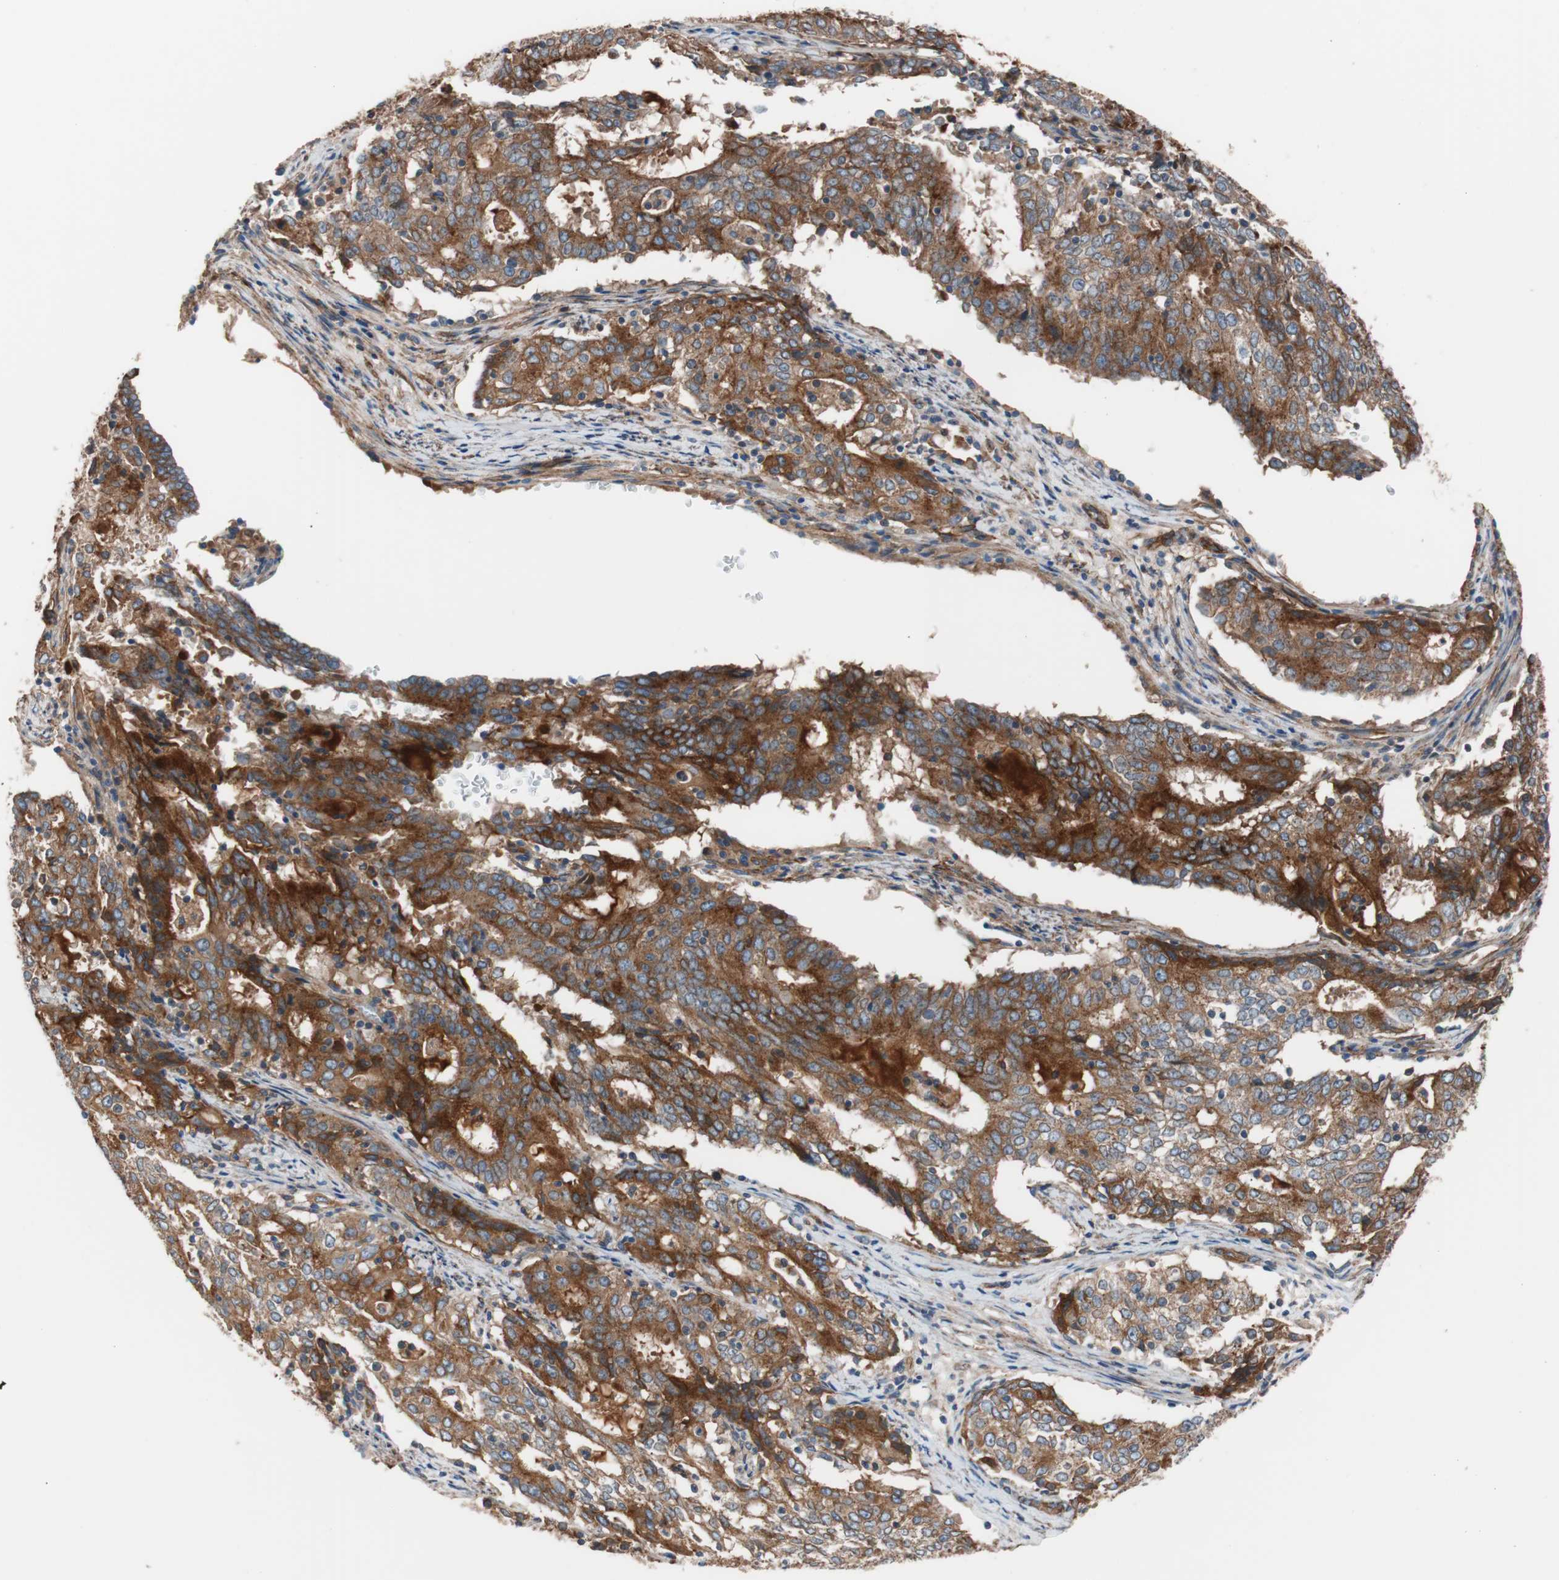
{"staining": {"intensity": "strong", "quantity": ">75%", "location": "cytoplasmic/membranous"}, "tissue": "cervical cancer", "cell_type": "Tumor cells", "image_type": "cancer", "snomed": [{"axis": "morphology", "description": "Adenocarcinoma, NOS"}, {"axis": "topography", "description": "Cervix"}], "caption": "Strong cytoplasmic/membranous protein expression is present in approximately >75% of tumor cells in cervical cancer.", "gene": "SPINT1", "patient": {"sex": "female", "age": 44}}